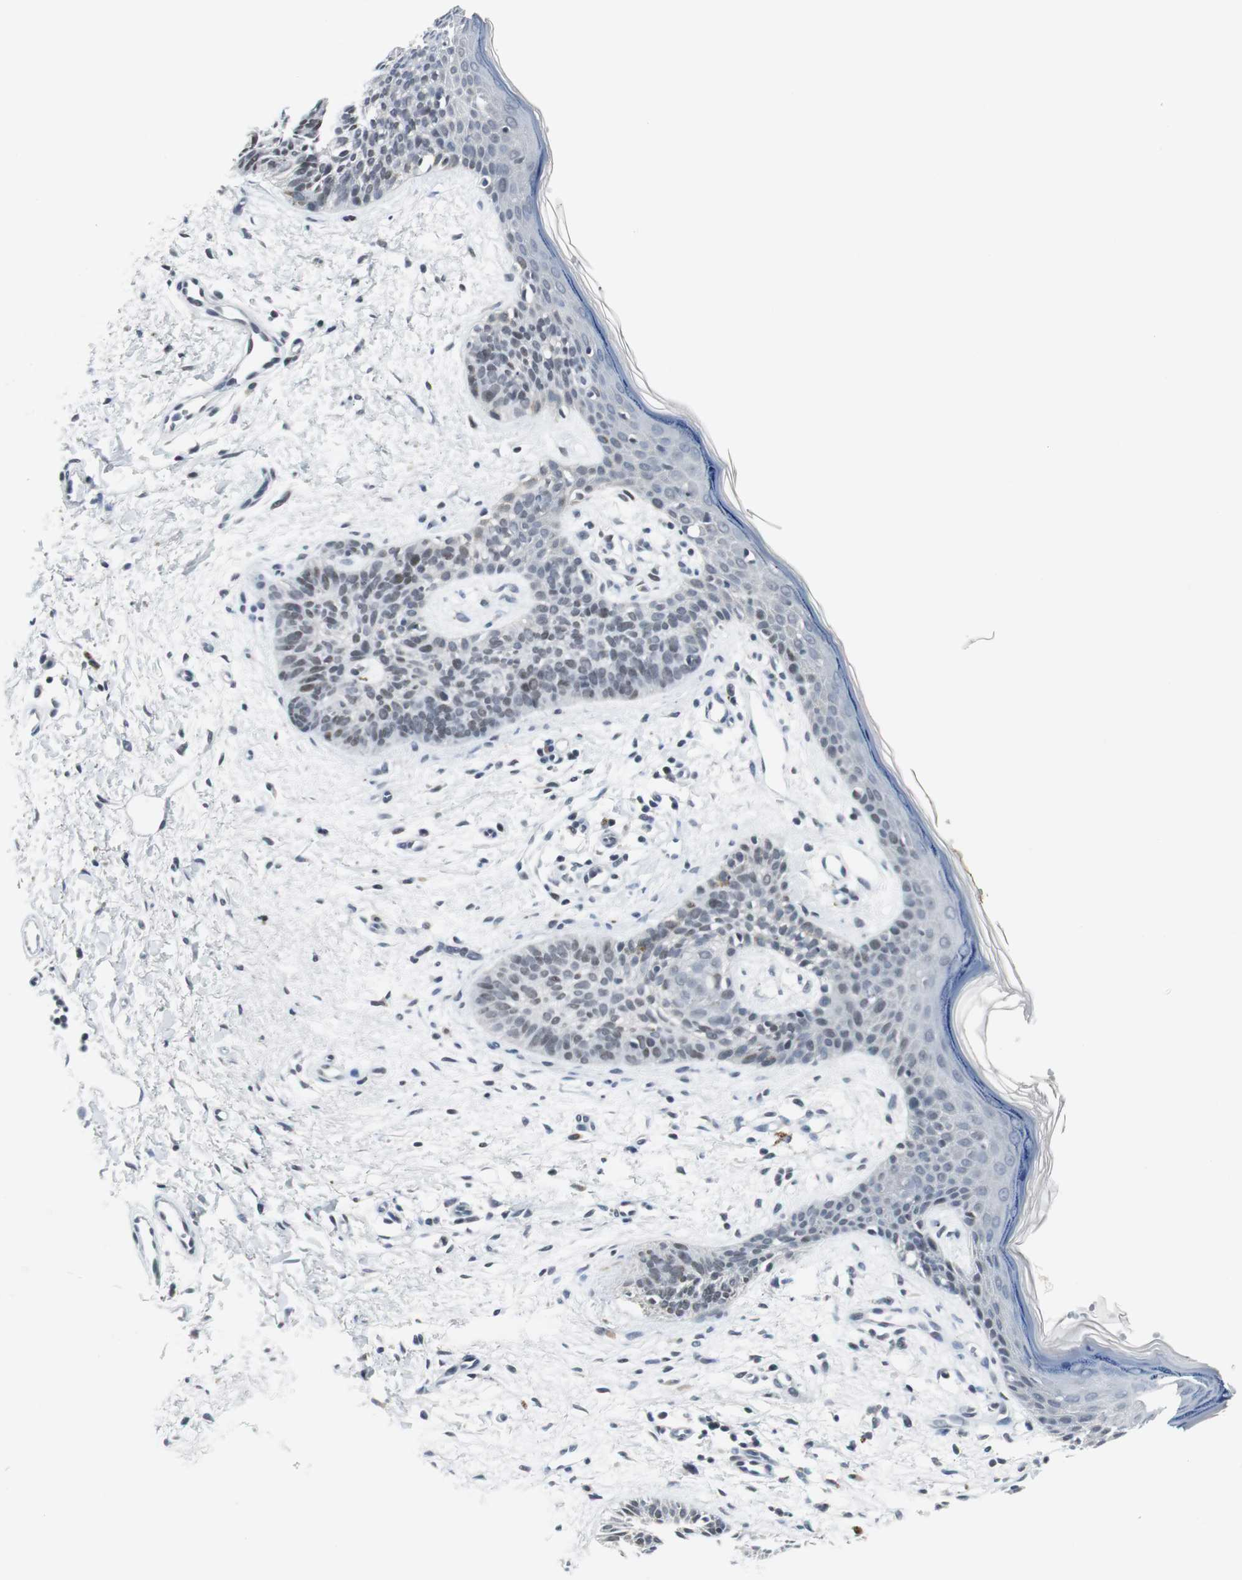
{"staining": {"intensity": "weak", "quantity": "<25%", "location": "nuclear"}, "tissue": "skin cancer", "cell_type": "Tumor cells", "image_type": "cancer", "snomed": [{"axis": "morphology", "description": "Normal tissue, NOS"}, {"axis": "morphology", "description": "Basal cell carcinoma"}, {"axis": "topography", "description": "Skin"}], "caption": "Skin basal cell carcinoma was stained to show a protein in brown. There is no significant positivity in tumor cells.", "gene": "ELK1", "patient": {"sex": "female", "age": 69}}